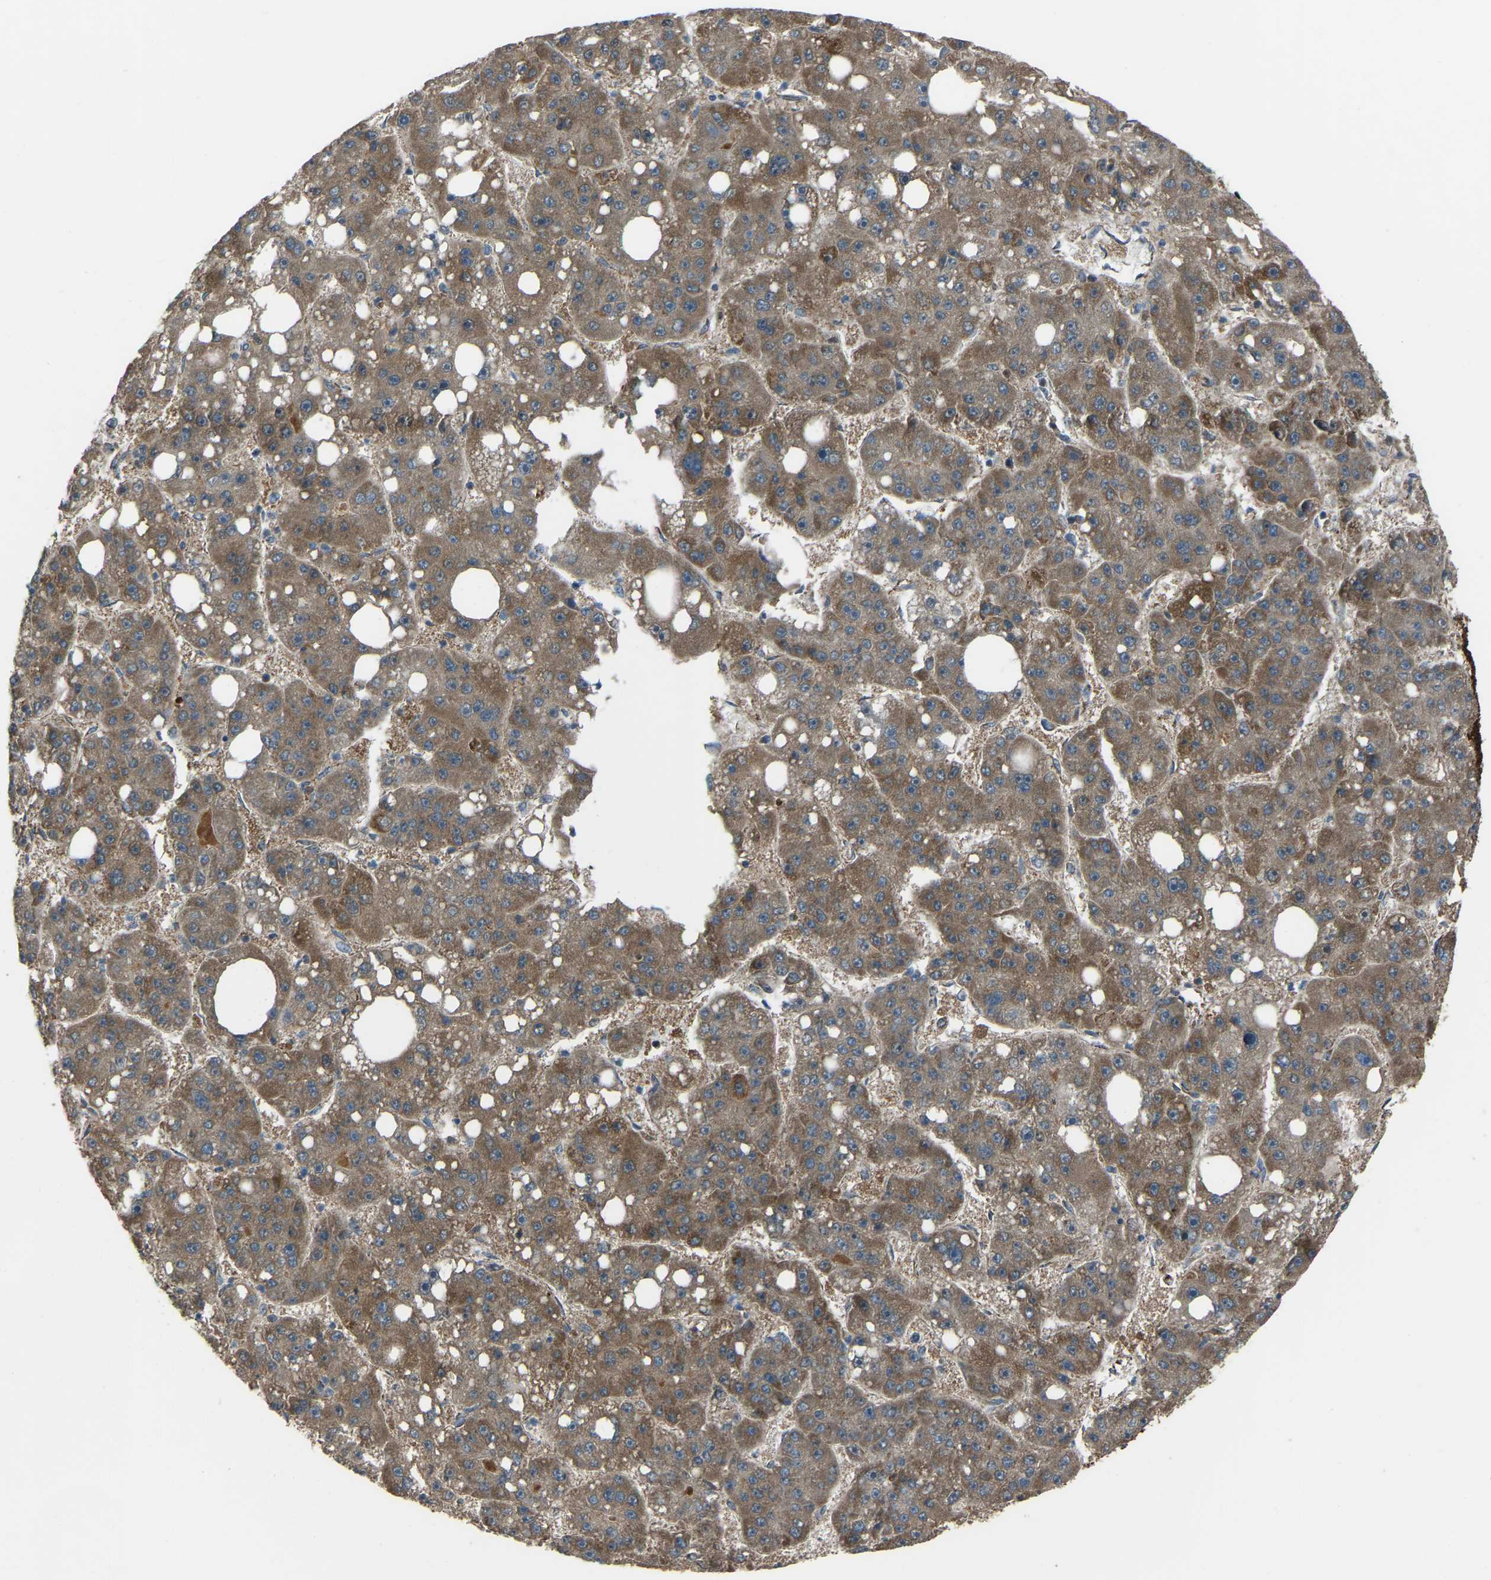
{"staining": {"intensity": "moderate", "quantity": ">75%", "location": "cytoplasmic/membranous"}, "tissue": "liver cancer", "cell_type": "Tumor cells", "image_type": "cancer", "snomed": [{"axis": "morphology", "description": "Carcinoma, Hepatocellular, NOS"}, {"axis": "topography", "description": "Liver"}], "caption": "This micrograph displays immunohistochemistry staining of human liver hepatocellular carcinoma, with medium moderate cytoplasmic/membranous positivity in about >75% of tumor cells.", "gene": "AKR1A1", "patient": {"sex": "female", "age": 61}}